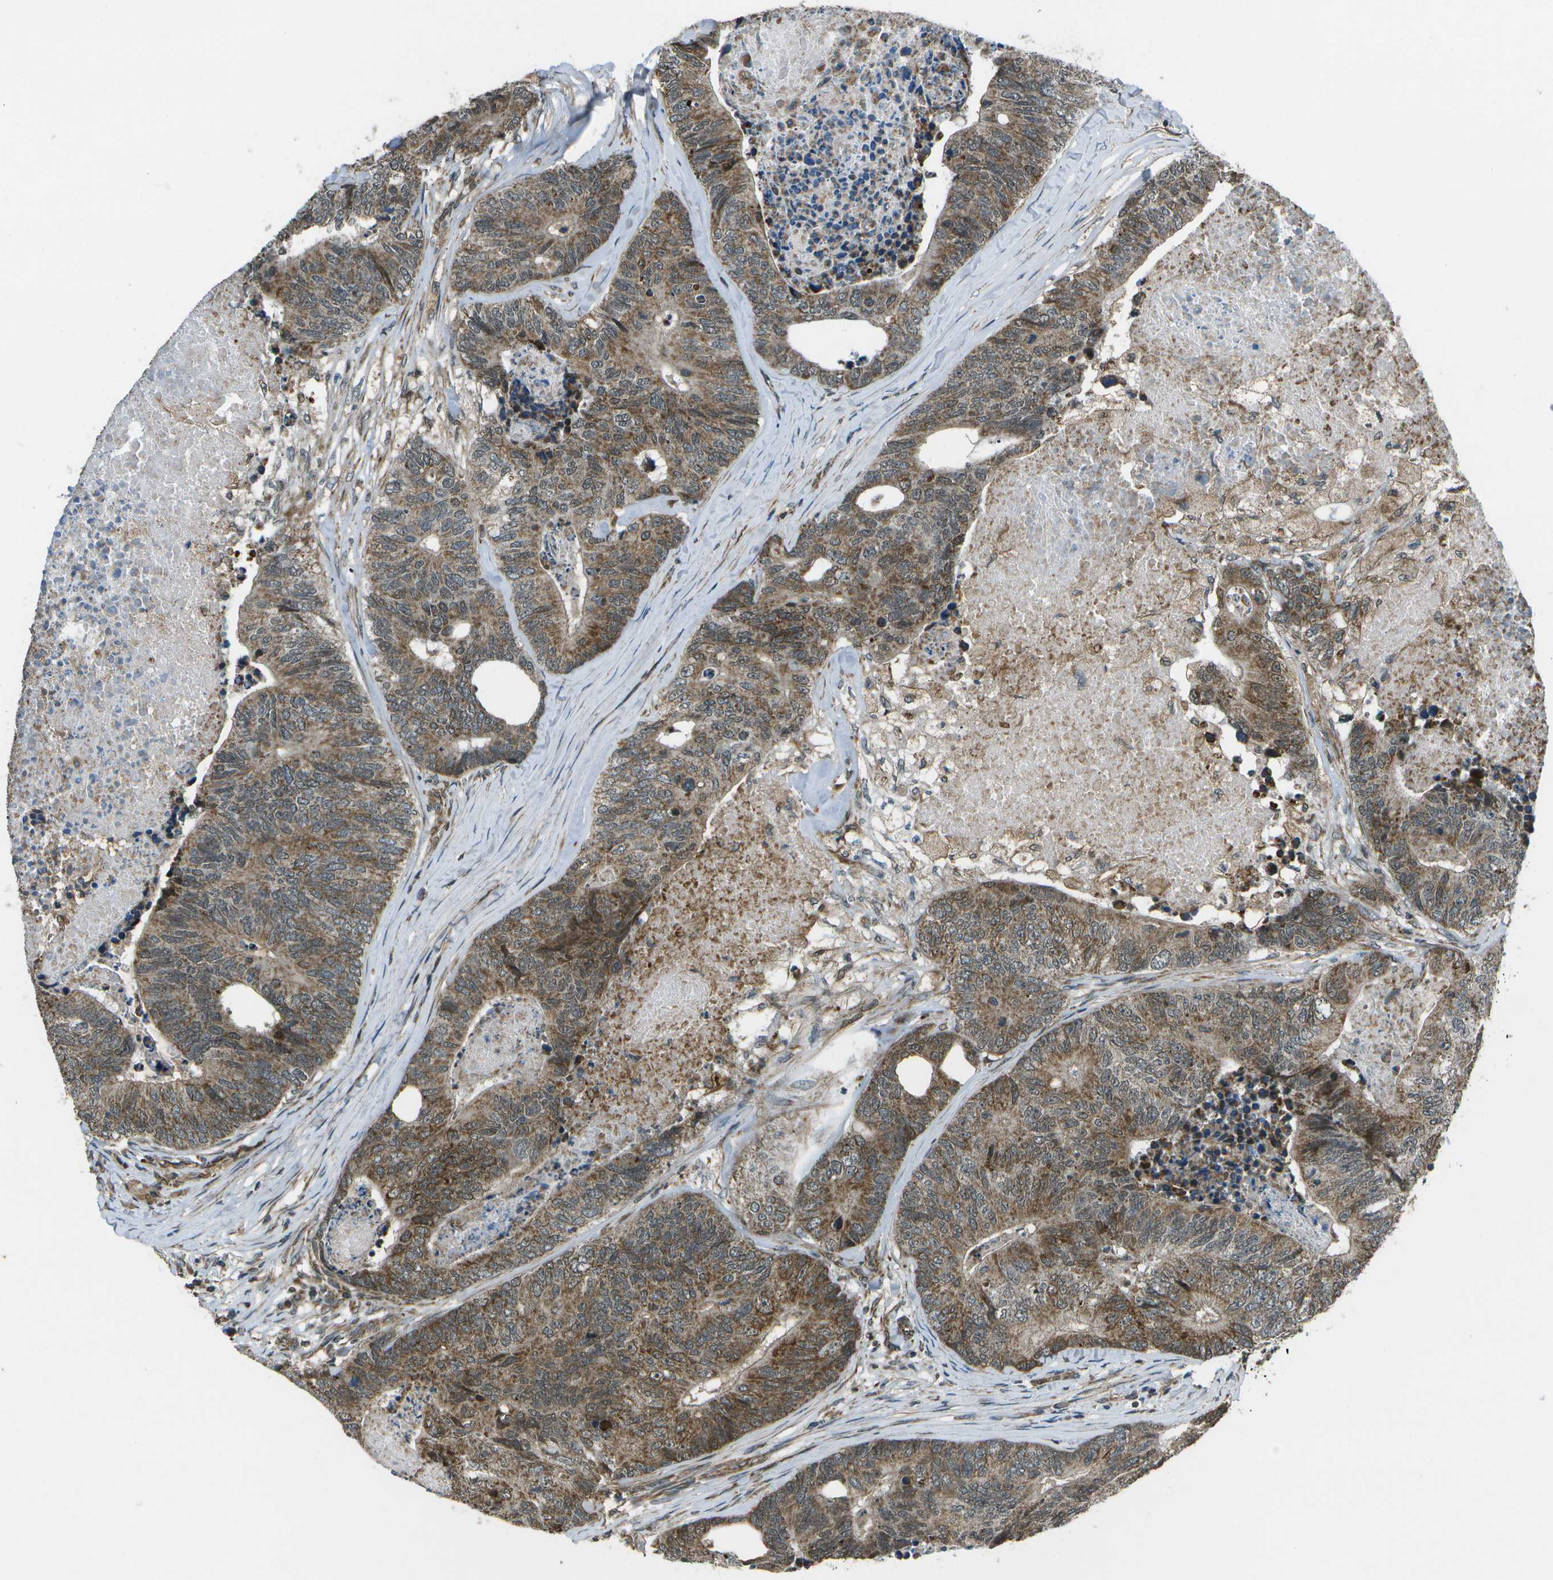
{"staining": {"intensity": "moderate", "quantity": ">75%", "location": "cytoplasmic/membranous"}, "tissue": "colorectal cancer", "cell_type": "Tumor cells", "image_type": "cancer", "snomed": [{"axis": "morphology", "description": "Adenocarcinoma, NOS"}, {"axis": "topography", "description": "Colon"}], "caption": "This photomicrograph reveals adenocarcinoma (colorectal) stained with immunohistochemistry to label a protein in brown. The cytoplasmic/membranous of tumor cells show moderate positivity for the protein. Nuclei are counter-stained blue.", "gene": "EIF2AK1", "patient": {"sex": "female", "age": 57}}